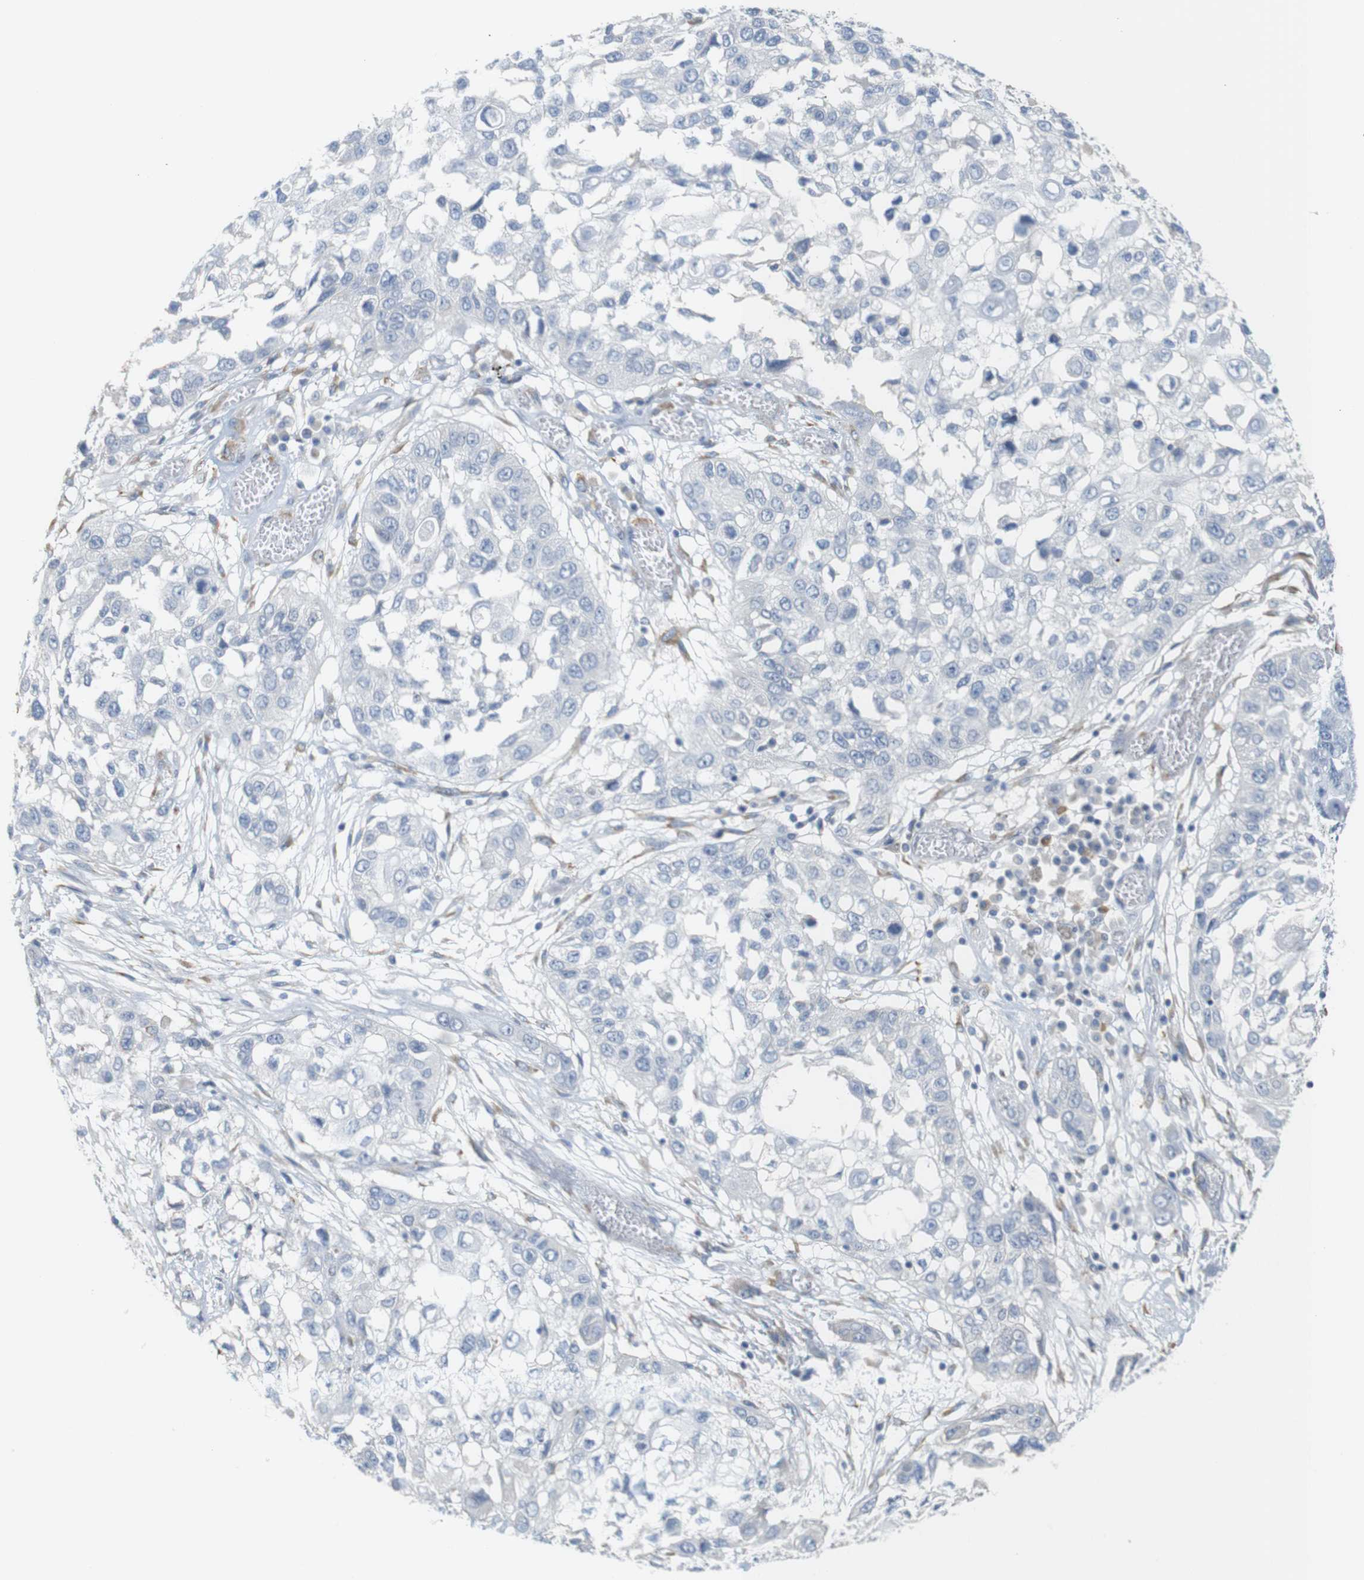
{"staining": {"intensity": "negative", "quantity": "none", "location": "none"}, "tissue": "lung cancer", "cell_type": "Tumor cells", "image_type": "cancer", "snomed": [{"axis": "morphology", "description": "Squamous cell carcinoma, NOS"}, {"axis": "topography", "description": "Lung"}], "caption": "Squamous cell carcinoma (lung) stained for a protein using immunohistochemistry (IHC) shows no staining tumor cells.", "gene": "RGS9", "patient": {"sex": "male", "age": 71}}